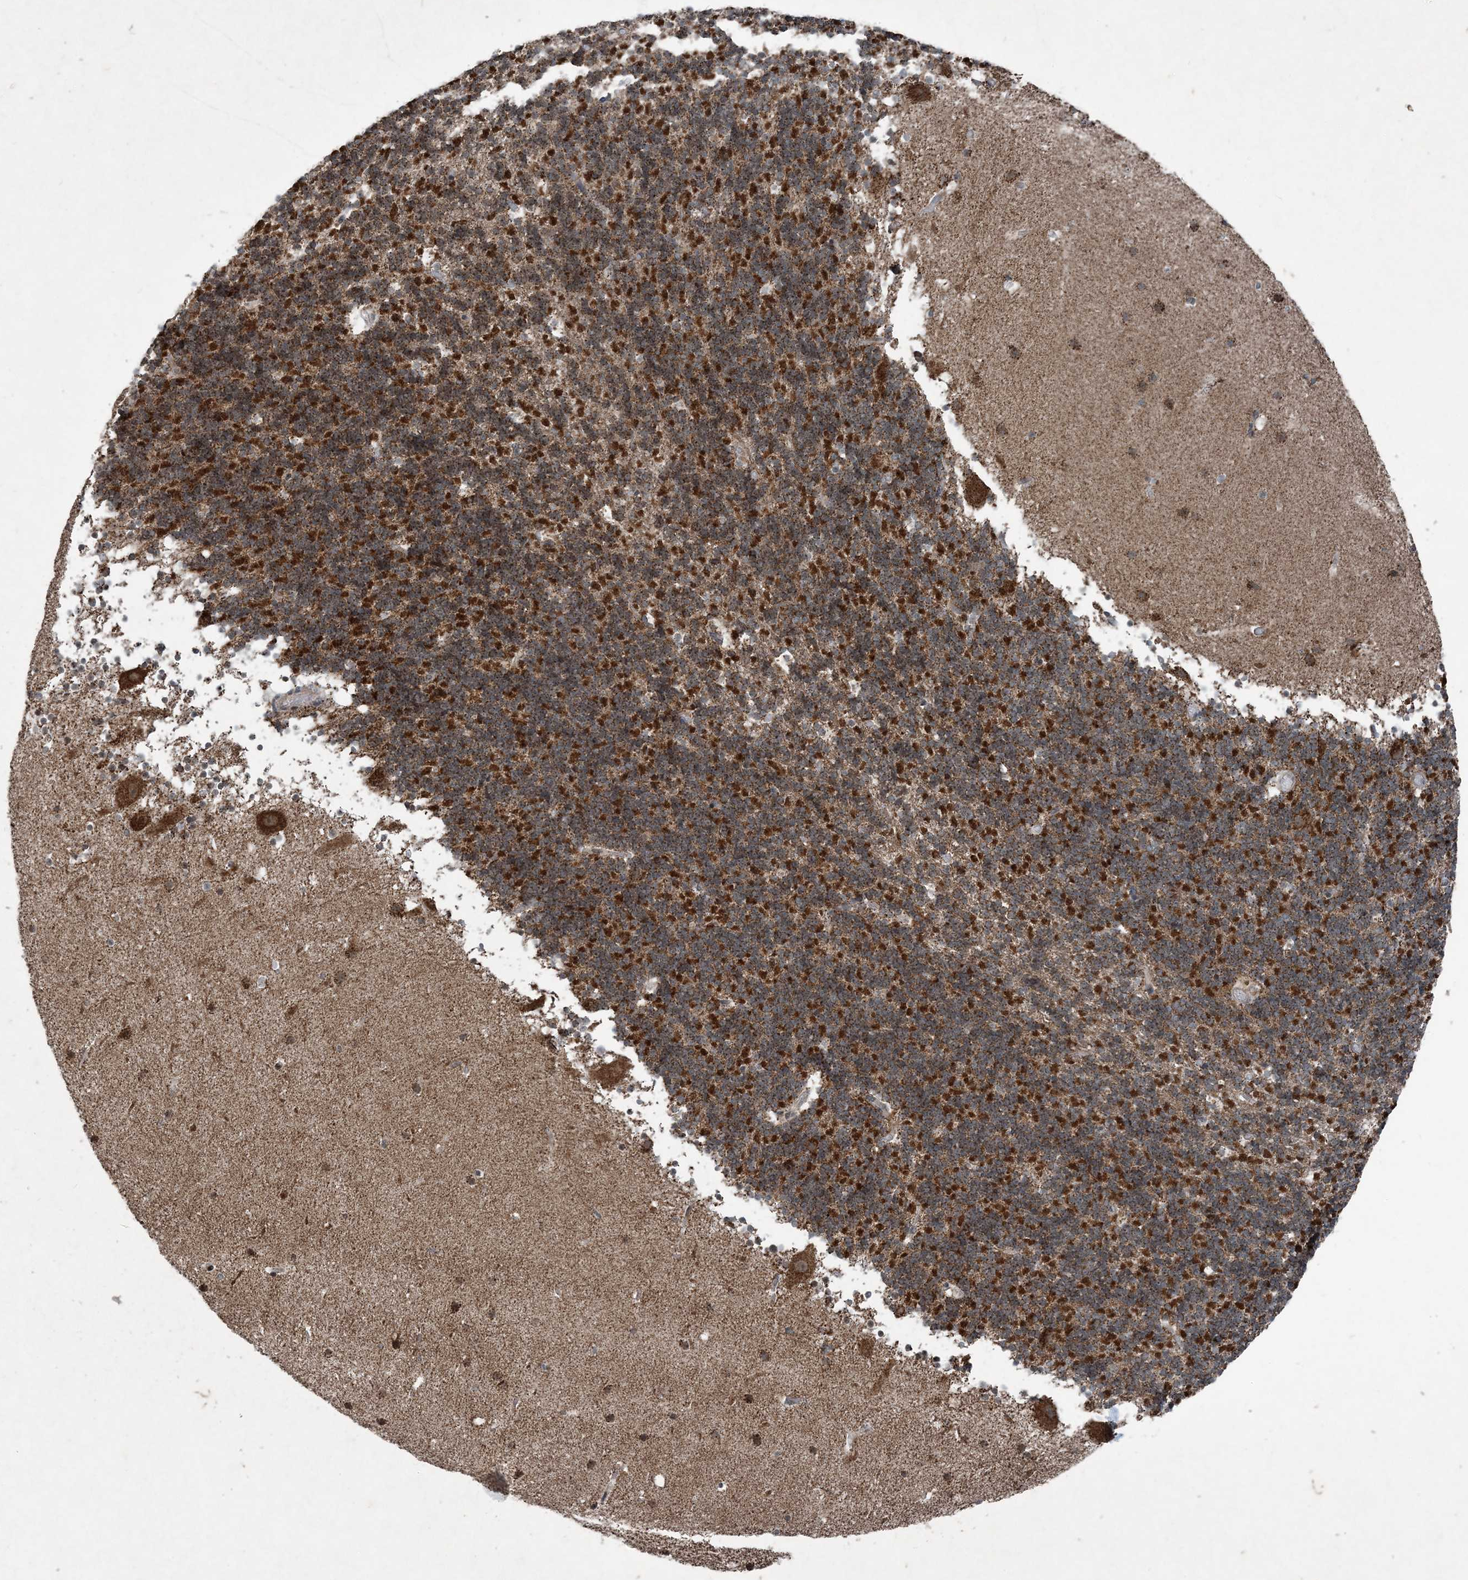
{"staining": {"intensity": "strong", "quantity": "25%-75%", "location": "cytoplasmic/membranous"}, "tissue": "cerebellum", "cell_type": "Cells in granular layer", "image_type": "normal", "snomed": [{"axis": "morphology", "description": "Normal tissue, NOS"}, {"axis": "topography", "description": "Cerebellum"}], "caption": "Unremarkable cerebellum reveals strong cytoplasmic/membranous staining in approximately 25%-75% of cells in granular layer Nuclei are stained in blue..", "gene": "PC", "patient": {"sex": "male", "age": 57}}